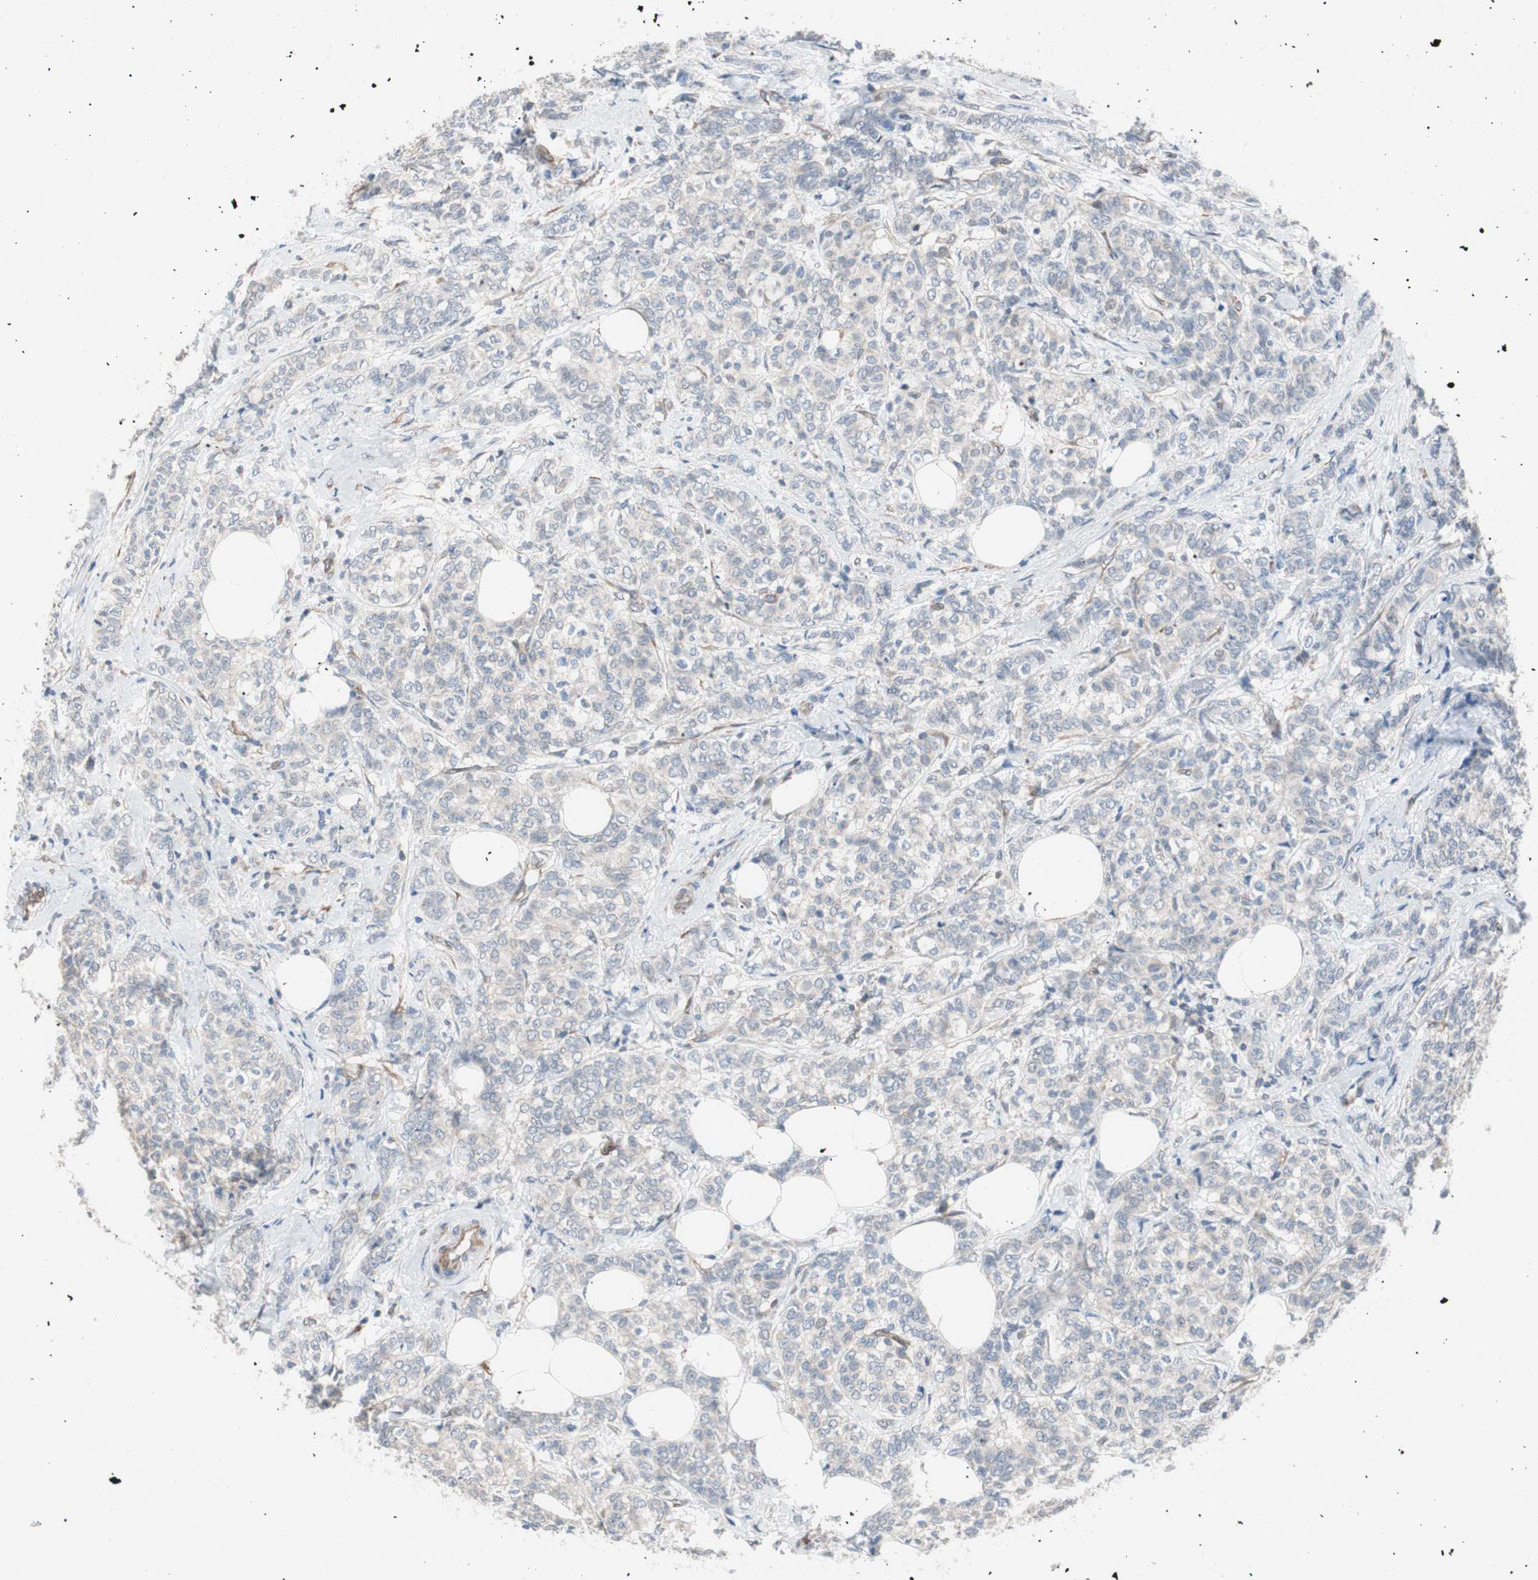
{"staining": {"intensity": "weak", "quantity": "<25%", "location": "cytoplasmic/membranous"}, "tissue": "breast cancer", "cell_type": "Tumor cells", "image_type": "cancer", "snomed": [{"axis": "morphology", "description": "Lobular carcinoma"}, {"axis": "topography", "description": "Breast"}], "caption": "DAB immunohistochemical staining of human breast lobular carcinoma demonstrates no significant positivity in tumor cells. The staining is performed using DAB brown chromogen with nuclei counter-stained in using hematoxylin.", "gene": "SMG1", "patient": {"sex": "female", "age": 60}}